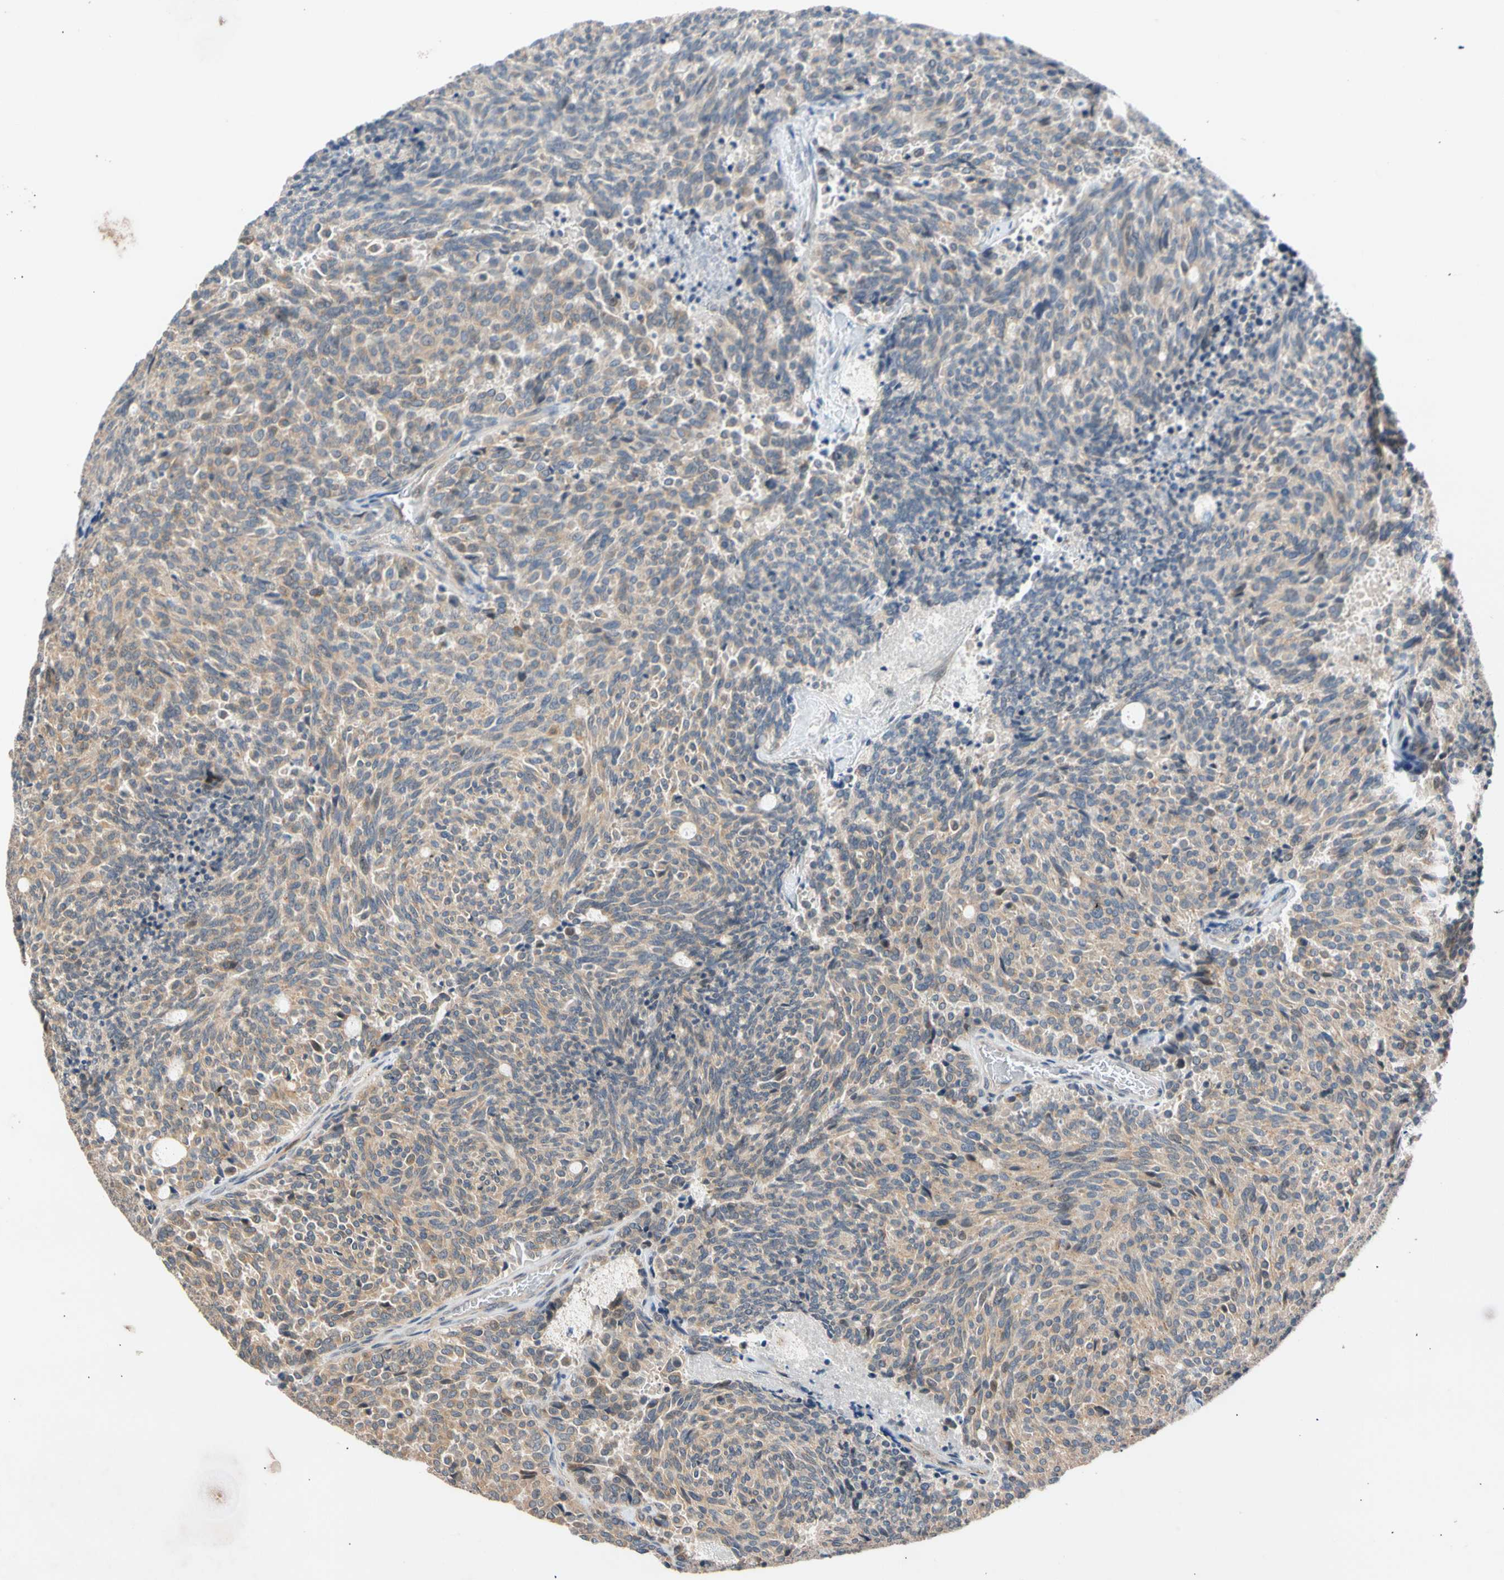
{"staining": {"intensity": "weak", "quantity": ">75%", "location": "cytoplasmic/membranous"}, "tissue": "carcinoid", "cell_type": "Tumor cells", "image_type": "cancer", "snomed": [{"axis": "morphology", "description": "Carcinoid, malignant, NOS"}, {"axis": "topography", "description": "Pancreas"}], "caption": "Human carcinoid stained for a protein (brown) shows weak cytoplasmic/membranous positive staining in approximately >75% of tumor cells.", "gene": "CNST", "patient": {"sex": "female", "age": 54}}